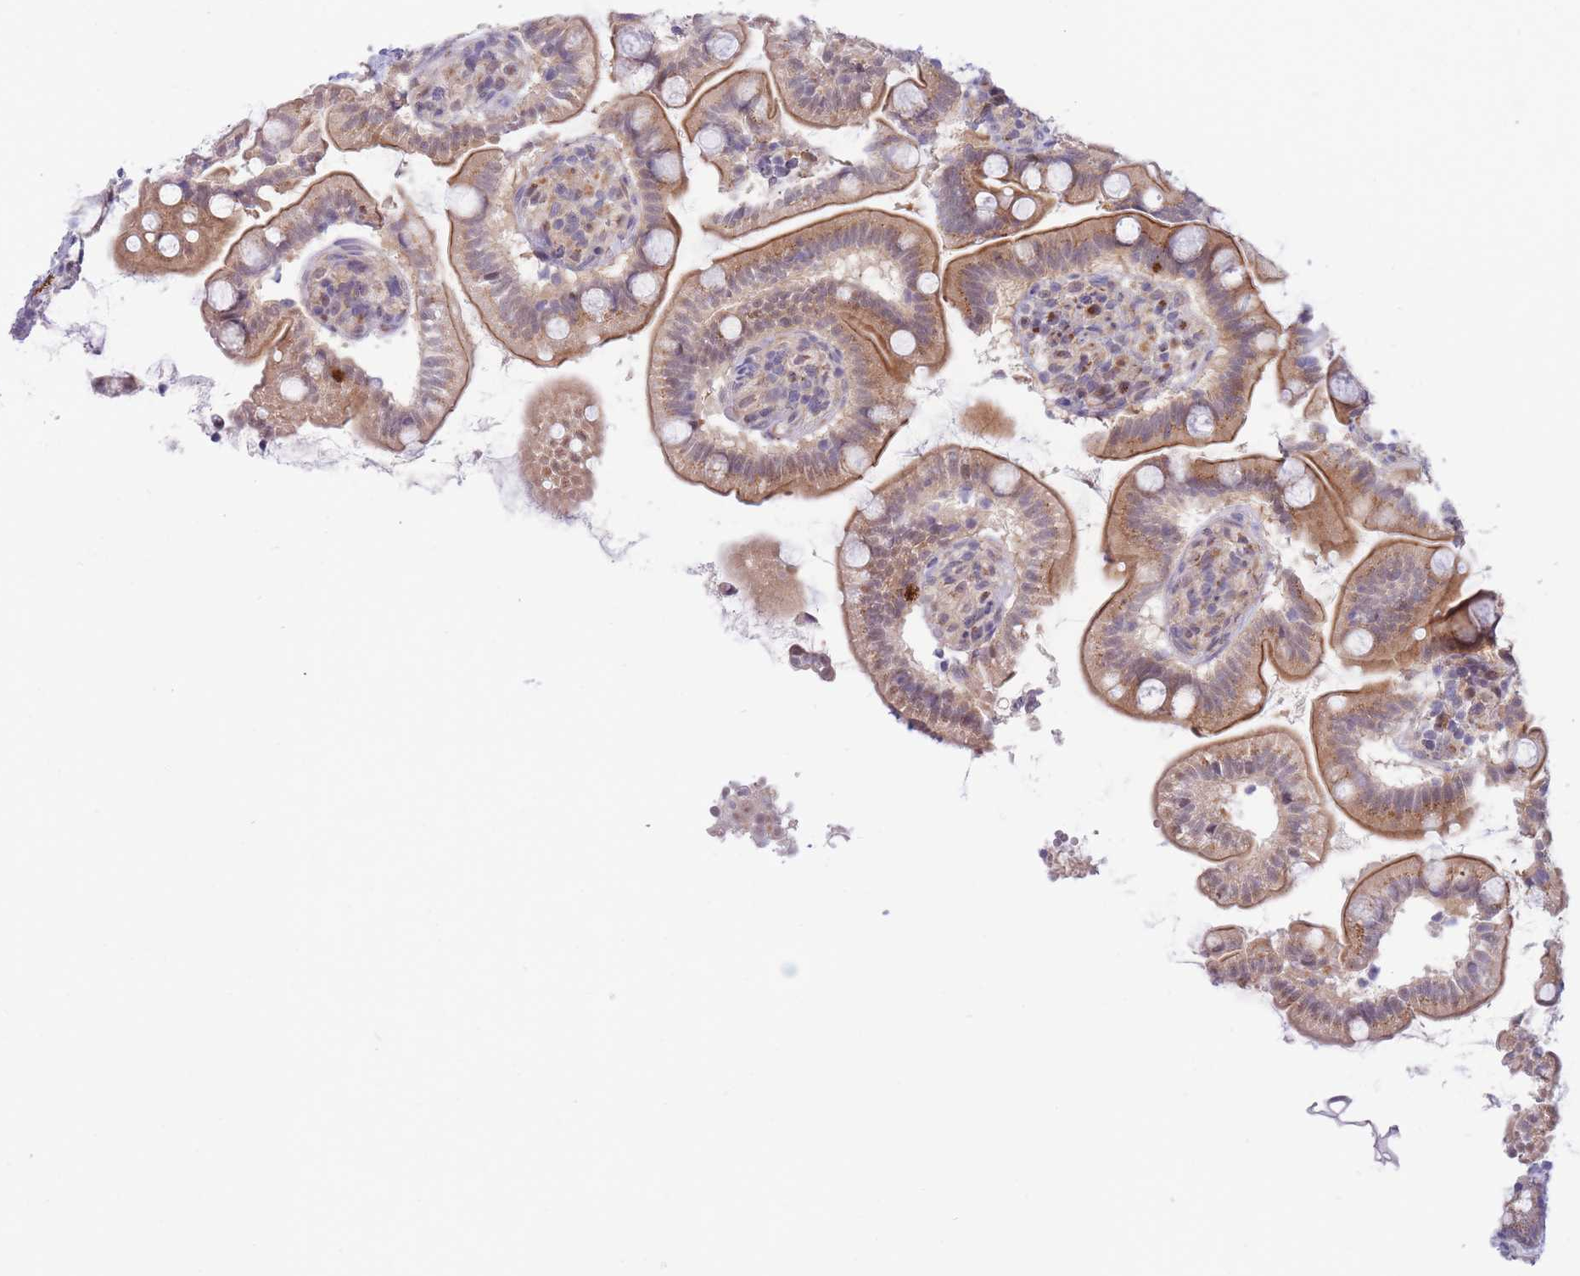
{"staining": {"intensity": "moderate", "quantity": "25%-75%", "location": "cytoplasmic/membranous"}, "tissue": "small intestine", "cell_type": "Glandular cells", "image_type": "normal", "snomed": [{"axis": "morphology", "description": "Normal tissue, NOS"}, {"axis": "topography", "description": "Small intestine"}], "caption": "Immunohistochemistry (IHC) photomicrograph of unremarkable small intestine: human small intestine stained using immunohistochemistry reveals medium levels of moderate protein expression localized specifically in the cytoplasmic/membranous of glandular cells, appearing as a cytoplasmic/membranous brown color.", "gene": "APOL4", "patient": {"sex": "female", "age": 64}}